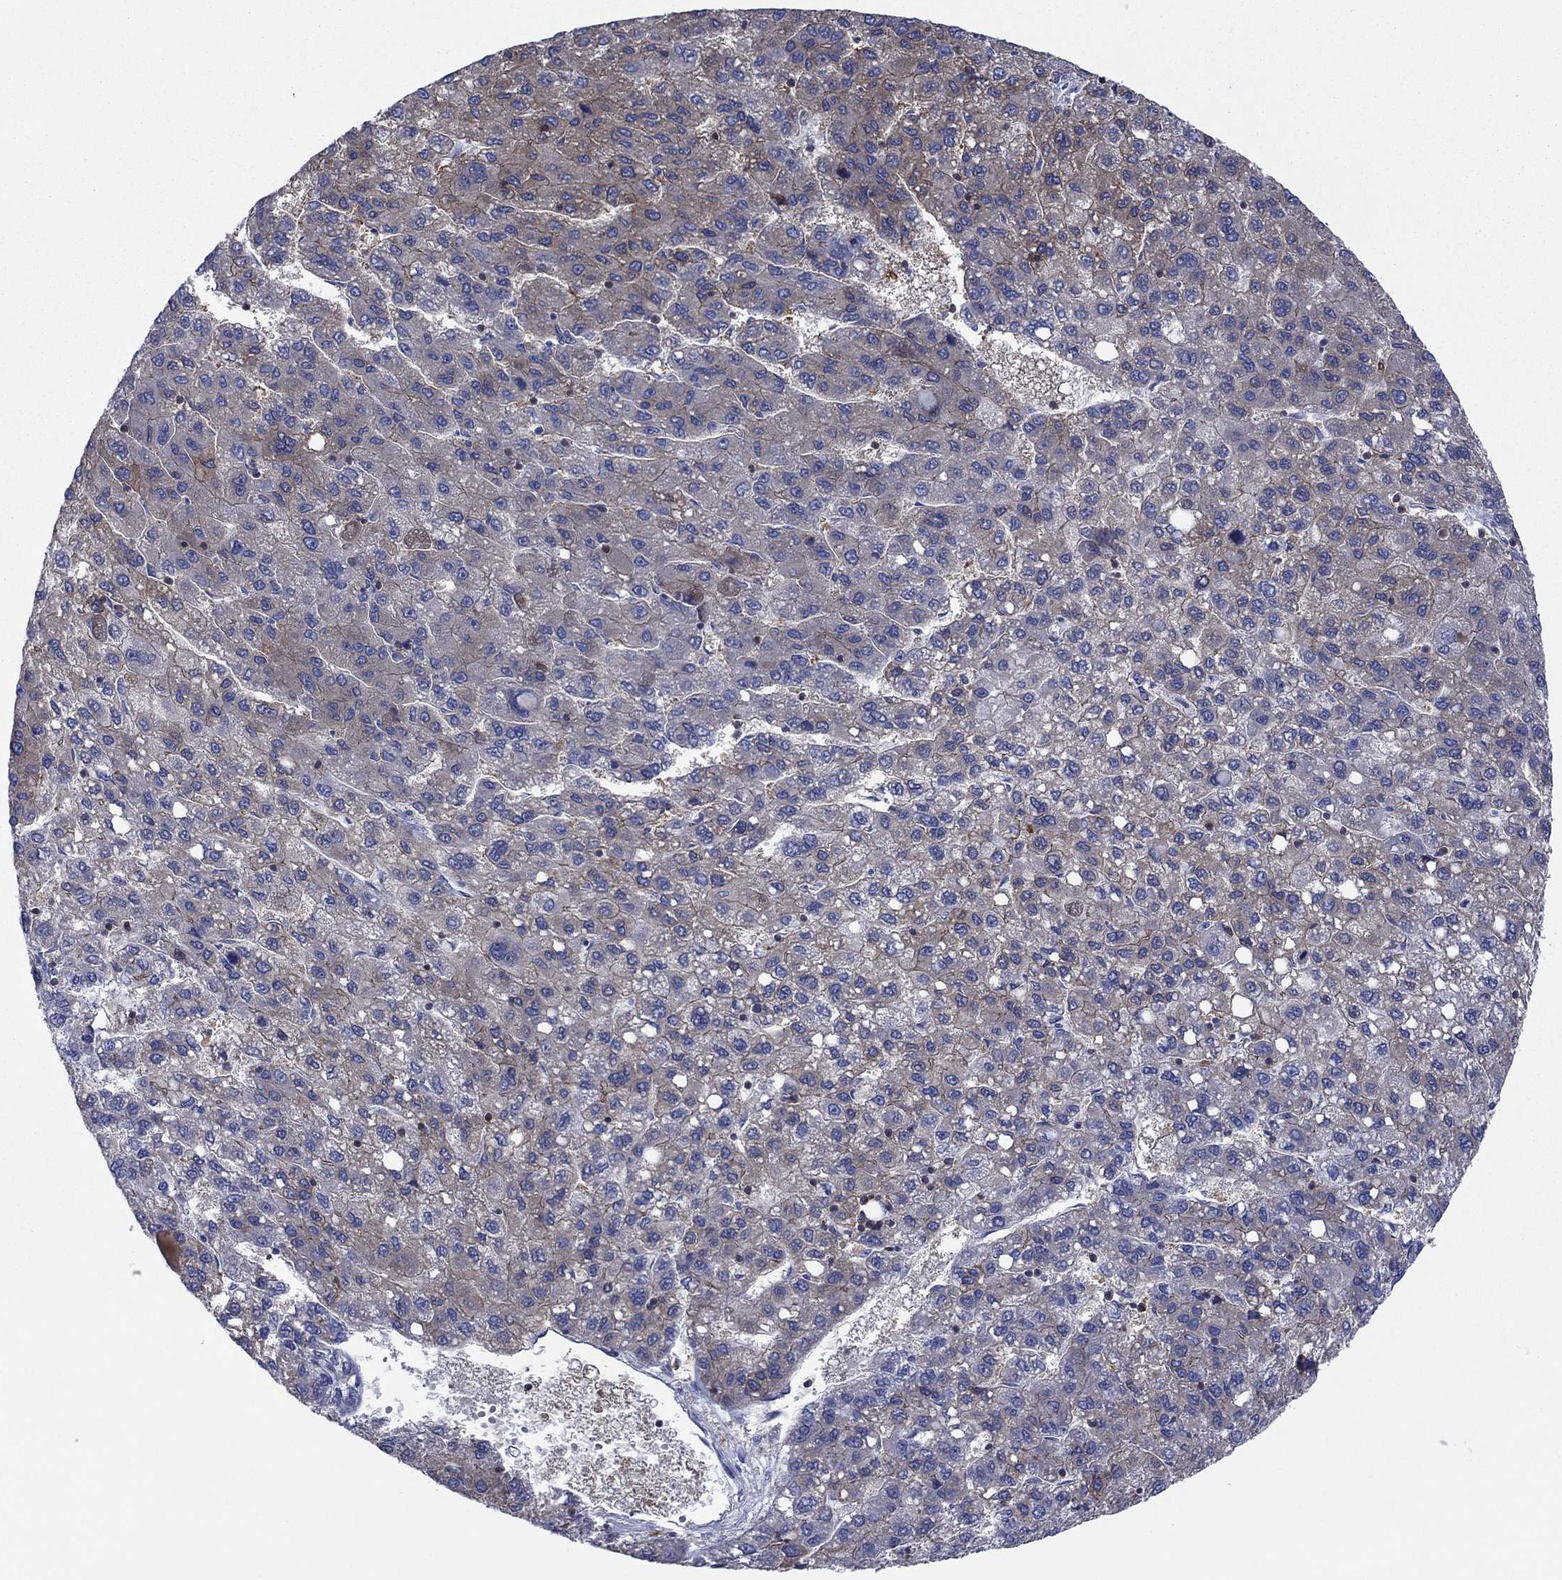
{"staining": {"intensity": "moderate", "quantity": "<25%", "location": "cytoplasmic/membranous"}, "tissue": "liver cancer", "cell_type": "Tumor cells", "image_type": "cancer", "snomed": [{"axis": "morphology", "description": "Carcinoma, Hepatocellular, NOS"}, {"axis": "topography", "description": "Liver"}], "caption": "Moderate cytoplasmic/membranous expression for a protein is seen in about <25% of tumor cells of liver cancer (hepatocellular carcinoma) using IHC.", "gene": "PVR", "patient": {"sex": "female", "age": 82}}